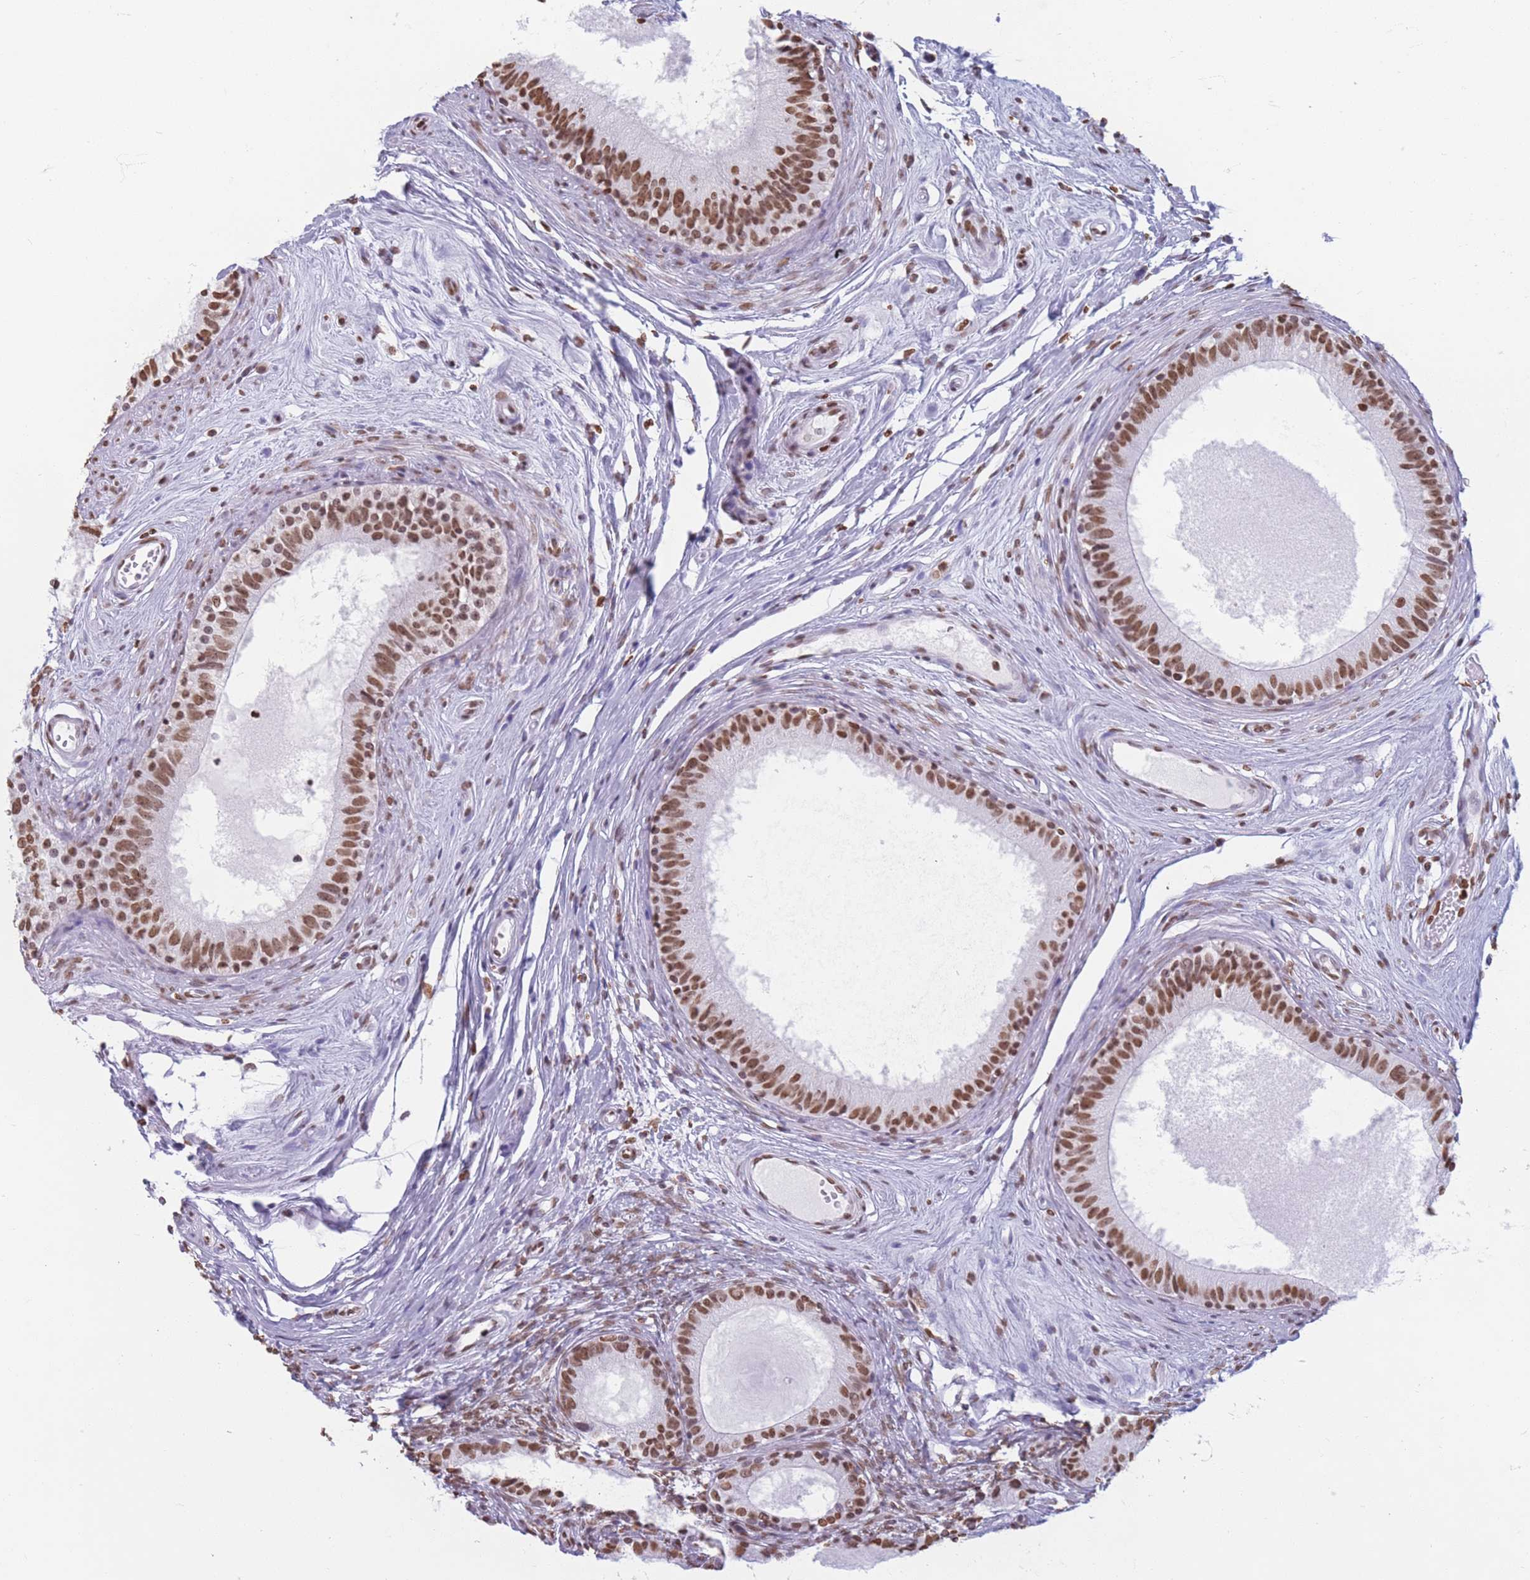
{"staining": {"intensity": "moderate", "quantity": ">75%", "location": "nuclear"}, "tissue": "epididymis", "cell_type": "Glandular cells", "image_type": "normal", "snomed": [{"axis": "morphology", "description": "Normal tissue, NOS"}, {"axis": "topography", "description": "Epididymis"}], "caption": "This histopathology image reveals immunohistochemistry (IHC) staining of benign human epididymis, with medium moderate nuclear staining in about >75% of glandular cells.", "gene": "RYK", "patient": {"sex": "male", "age": 74}}